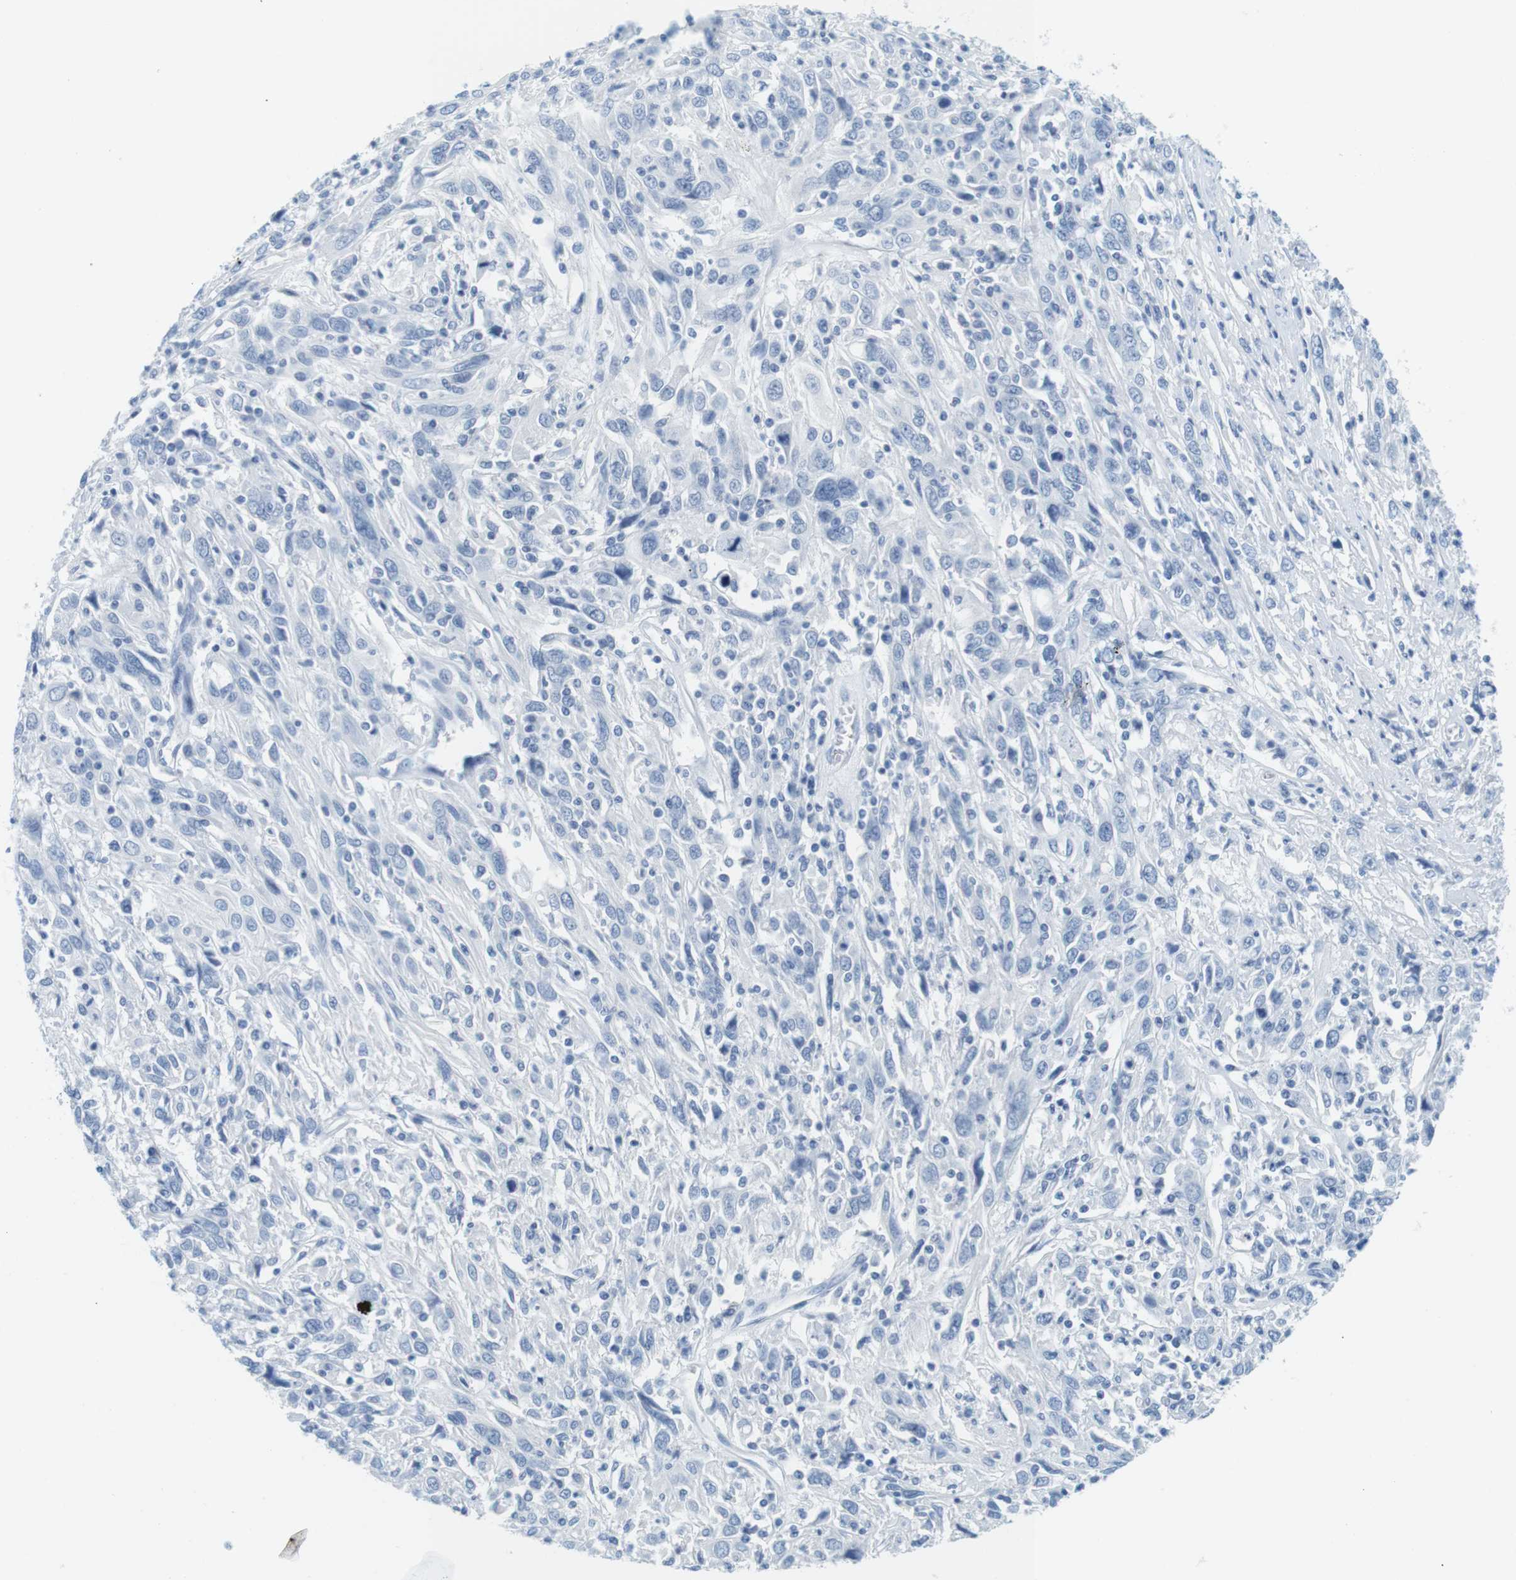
{"staining": {"intensity": "negative", "quantity": "none", "location": "none"}, "tissue": "cervical cancer", "cell_type": "Tumor cells", "image_type": "cancer", "snomed": [{"axis": "morphology", "description": "Squamous cell carcinoma, NOS"}, {"axis": "topography", "description": "Cervix"}], "caption": "Immunohistochemistry of human squamous cell carcinoma (cervical) demonstrates no positivity in tumor cells.", "gene": "CYP2C9", "patient": {"sex": "female", "age": 46}}